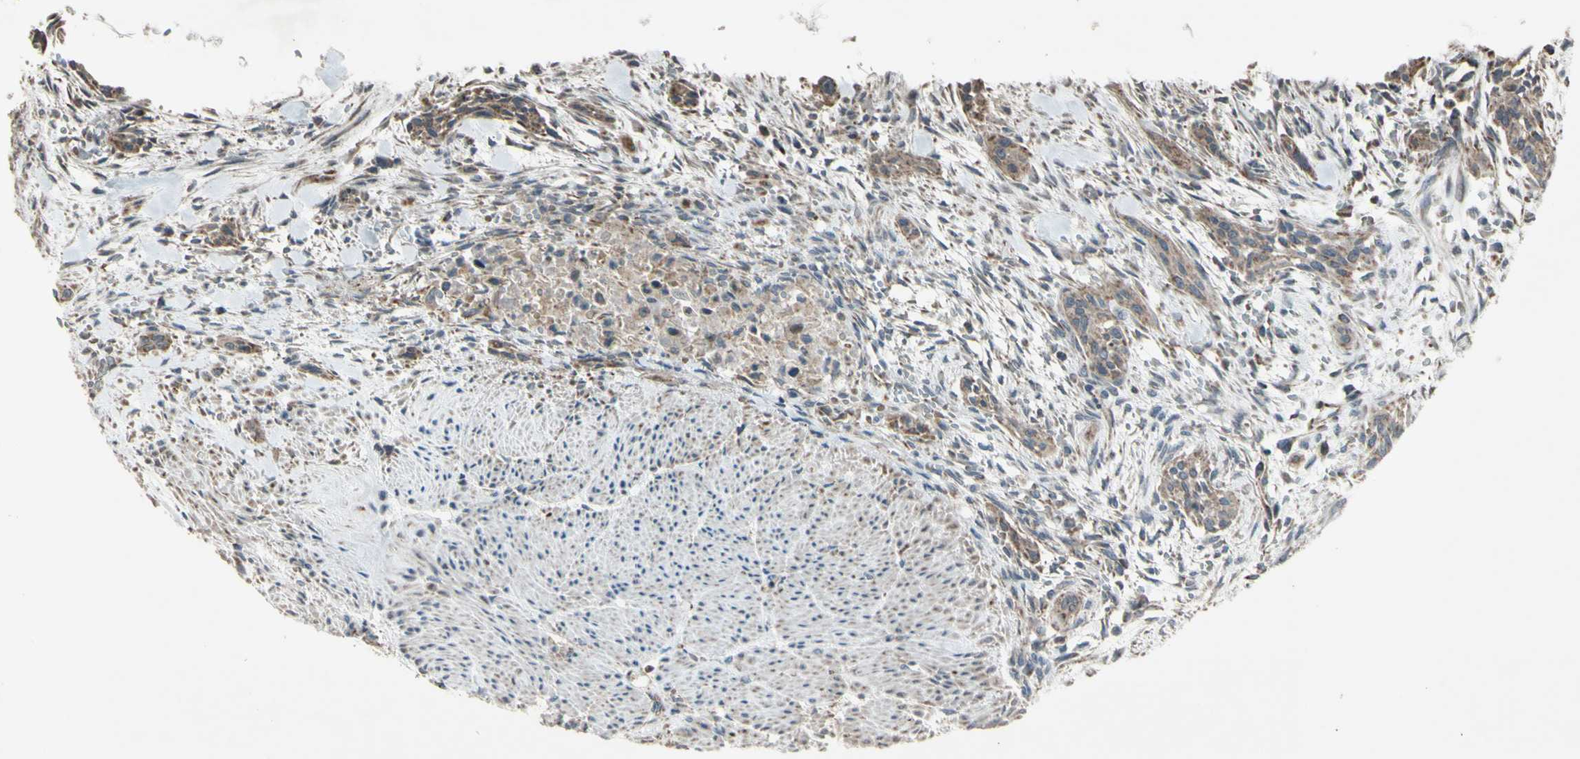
{"staining": {"intensity": "weak", "quantity": ">75%", "location": "cytoplasmic/membranous"}, "tissue": "urothelial cancer", "cell_type": "Tumor cells", "image_type": "cancer", "snomed": [{"axis": "morphology", "description": "Urothelial carcinoma, High grade"}, {"axis": "topography", "description": "Urinary bladder"}], "caption": "Protein staining demonstrates weak cytoplasmic/membranous expression in about >75% of tumor cells in urothelial carcinoma (high-grade).", "gene": "ACOT8", "patient": {"sex": "male", "age": 35}}